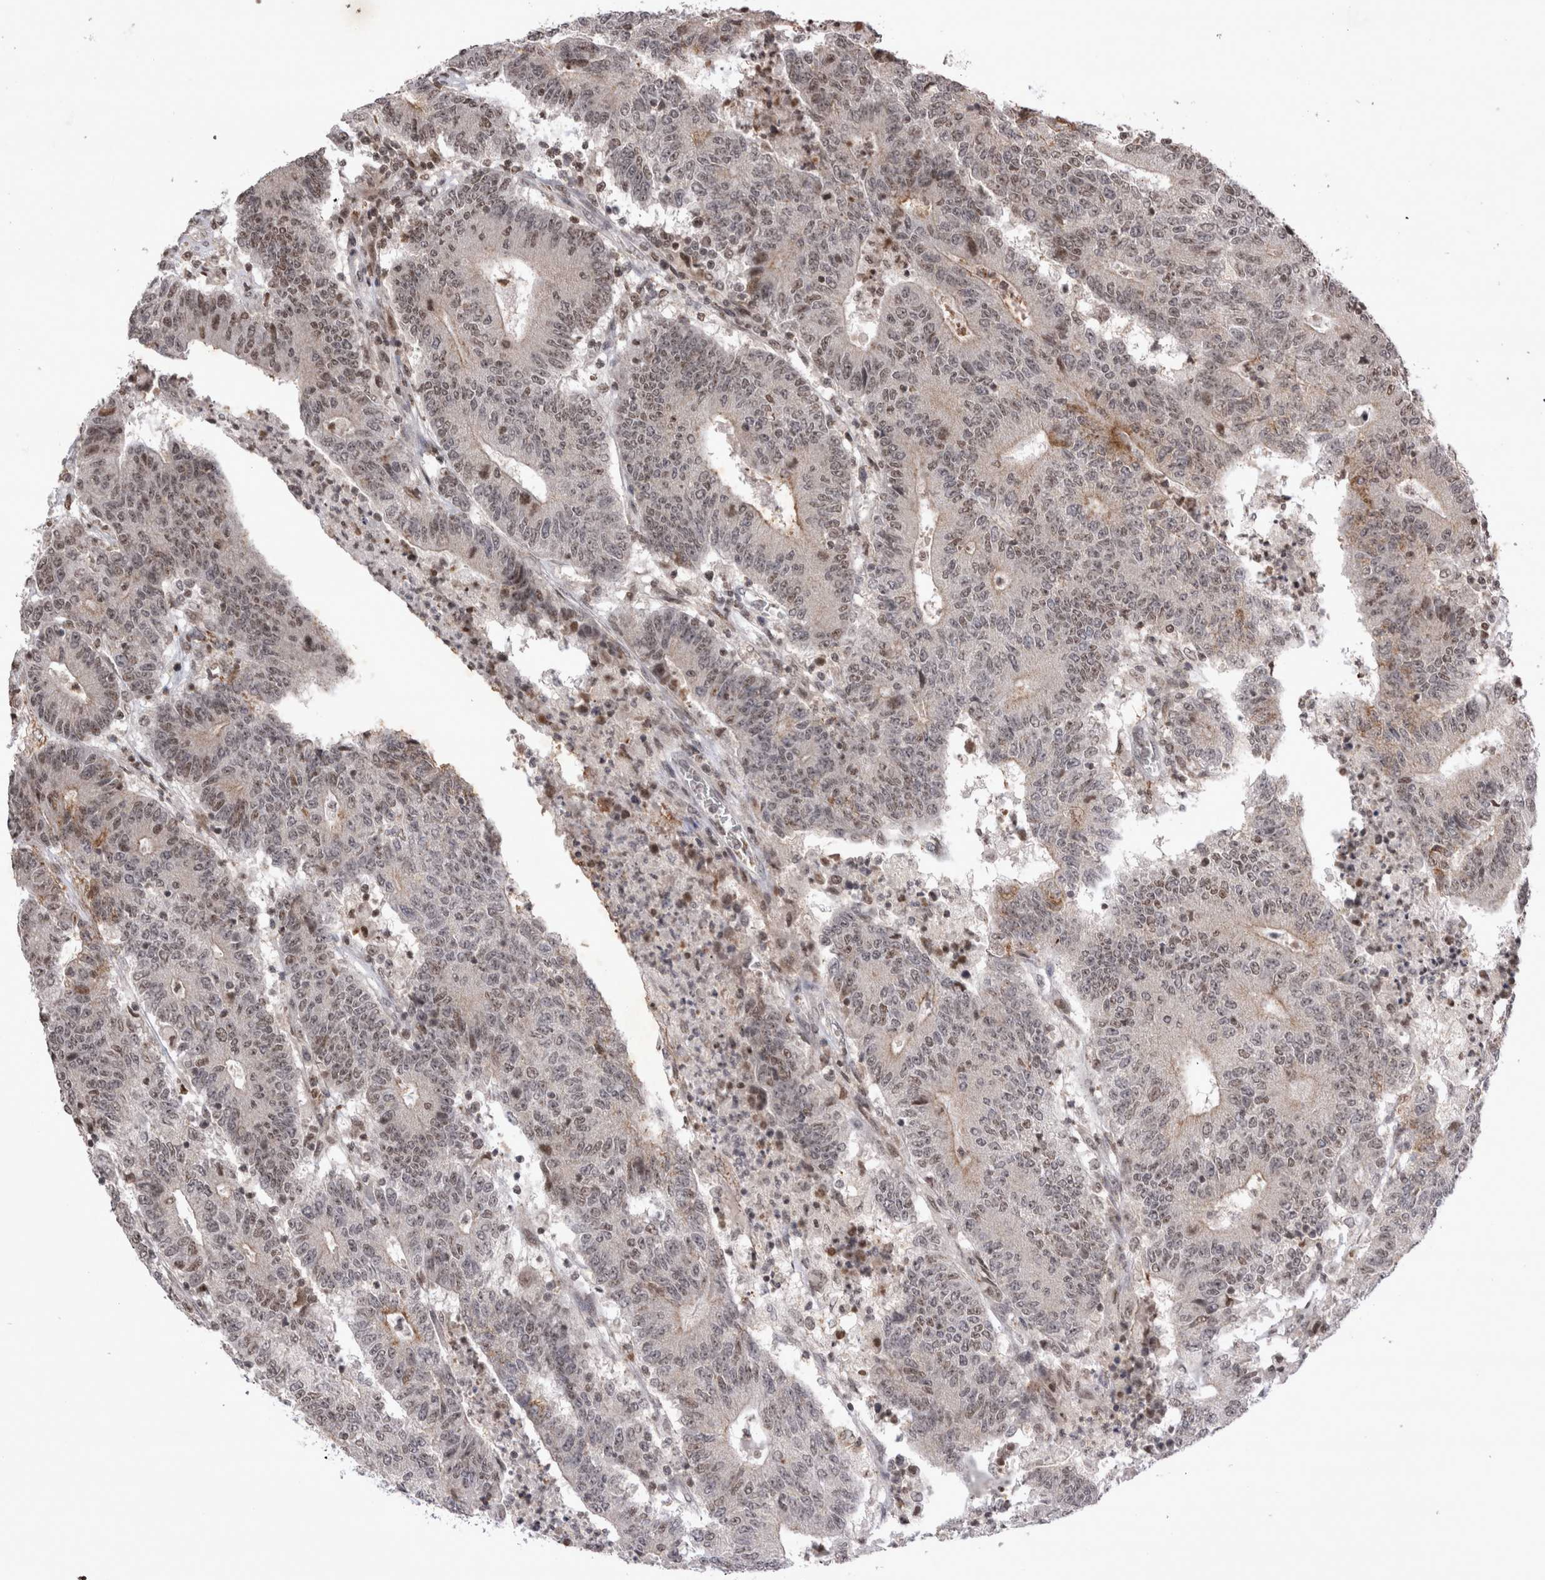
{"staining": {"intensity": "moderate", "quantity": ">75%", "location": "nuclear"}, "tissue": "colorectal cancer", "cell_type": "Tumor cells", "image_type": "cancer", "snomed": [{"axis": "morphology", "description": "Normal tissue, NOS"}, {"axis": "morphology", "description": "Adenocarcinoma, NOS"}, {"axis": "topography", "description": "Colon"}], "caption": "A brown stain highlights moderate nuclear staining of a protein in colorectal adenocarcinoma tumor cells.", "gene": "STK11", "patient": {"sex": "female", "age": 75}}